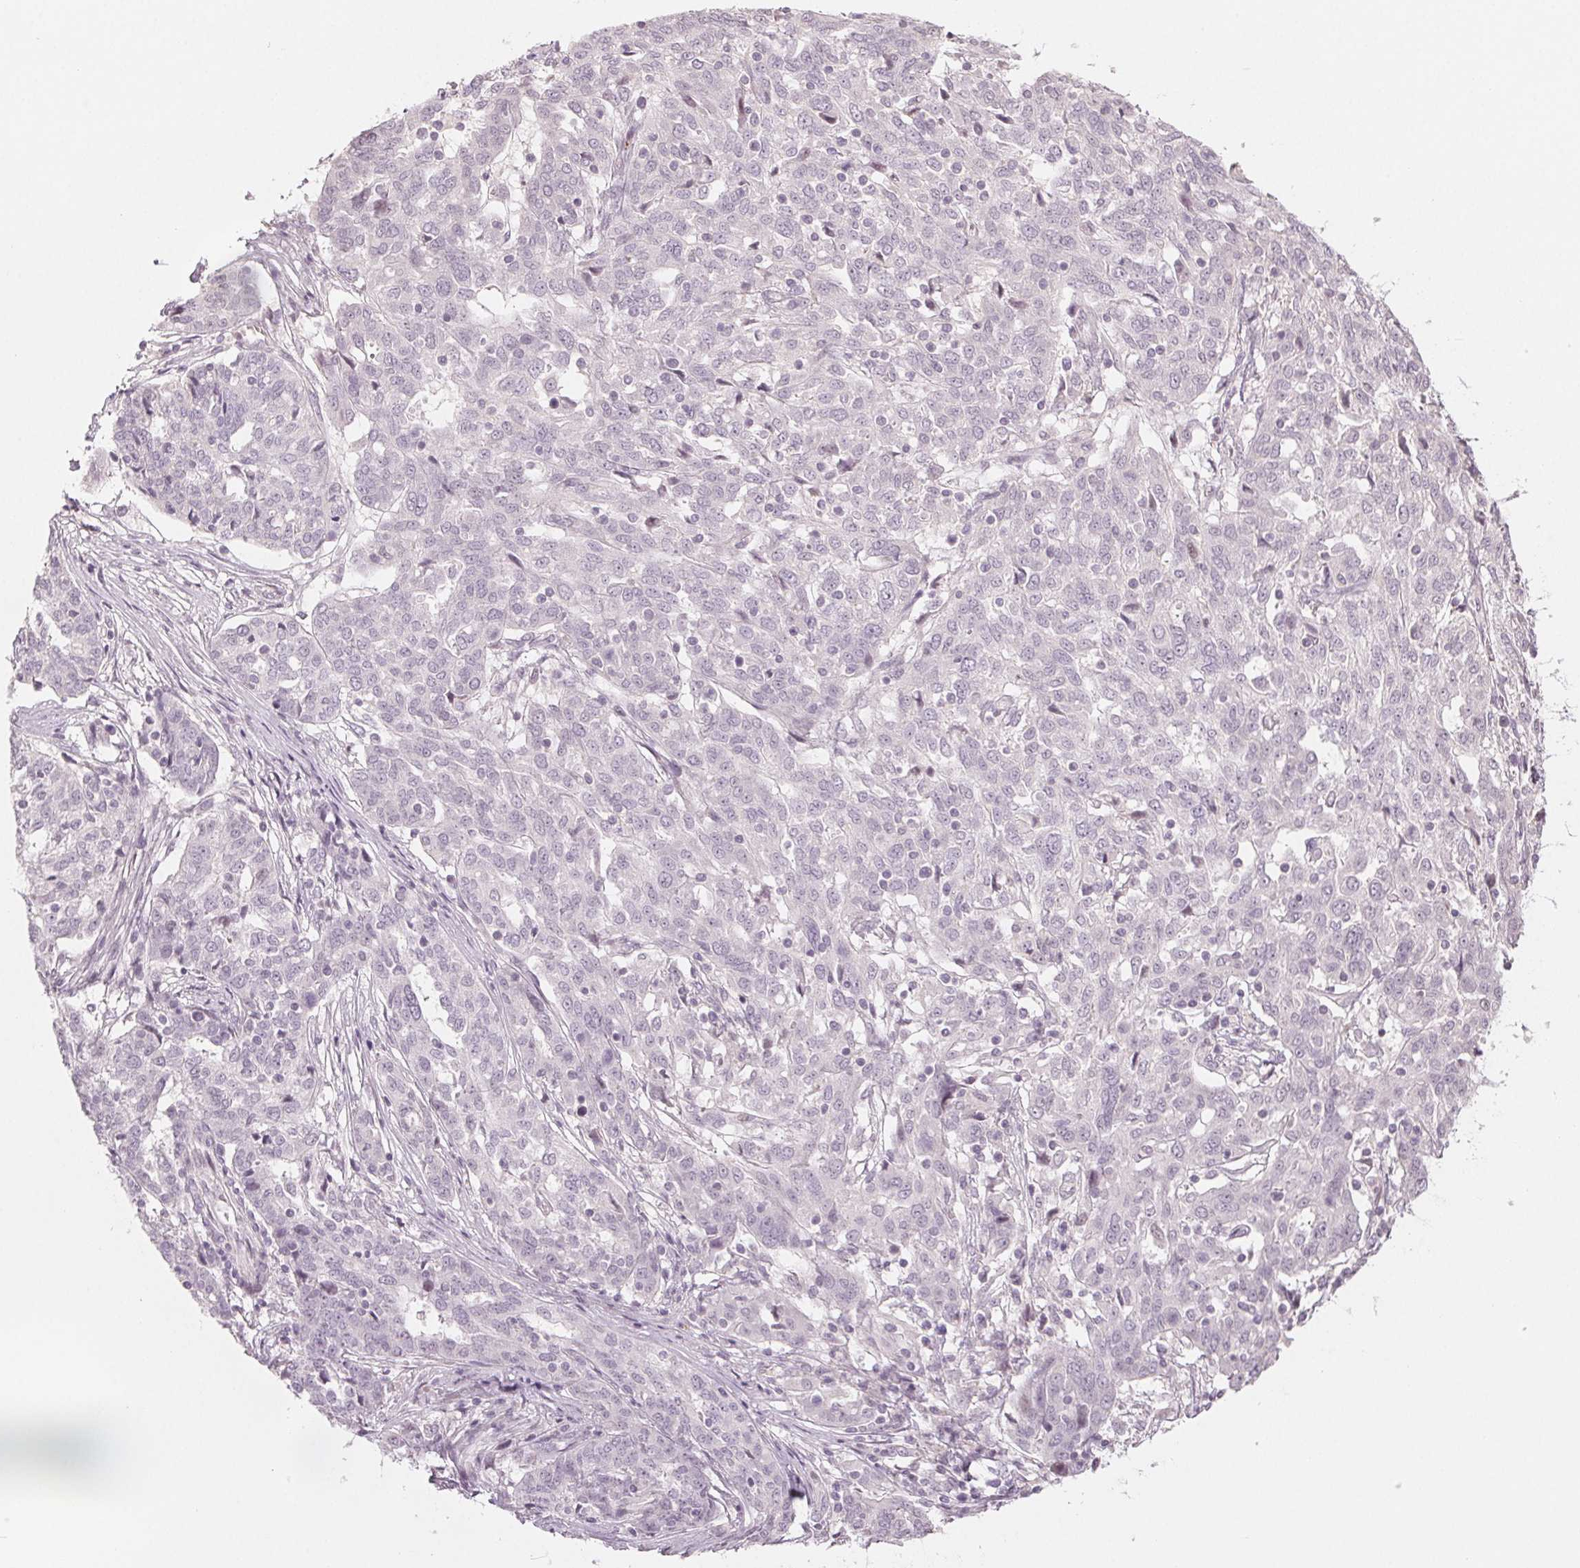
{"staining": {"intensity": "negative", "quantity": "none", "location": "none"}, "tissue": "ovarian cancer", "cell_type": "Tumor cells", "image_type": "cancer", "snomed": [{"axis": "morphology", "description": "Cystadenocarcinoma, serous, NOS"}, {"axis": "topography", "description": "Ovary"}], "caption": "Immunohistochemical staining of ovarian serous cystadenocarcinoma displays no significant positivity in tumor cells.", "gene": "ZBBX", "patient": {"sex": "female", "age": 67}}